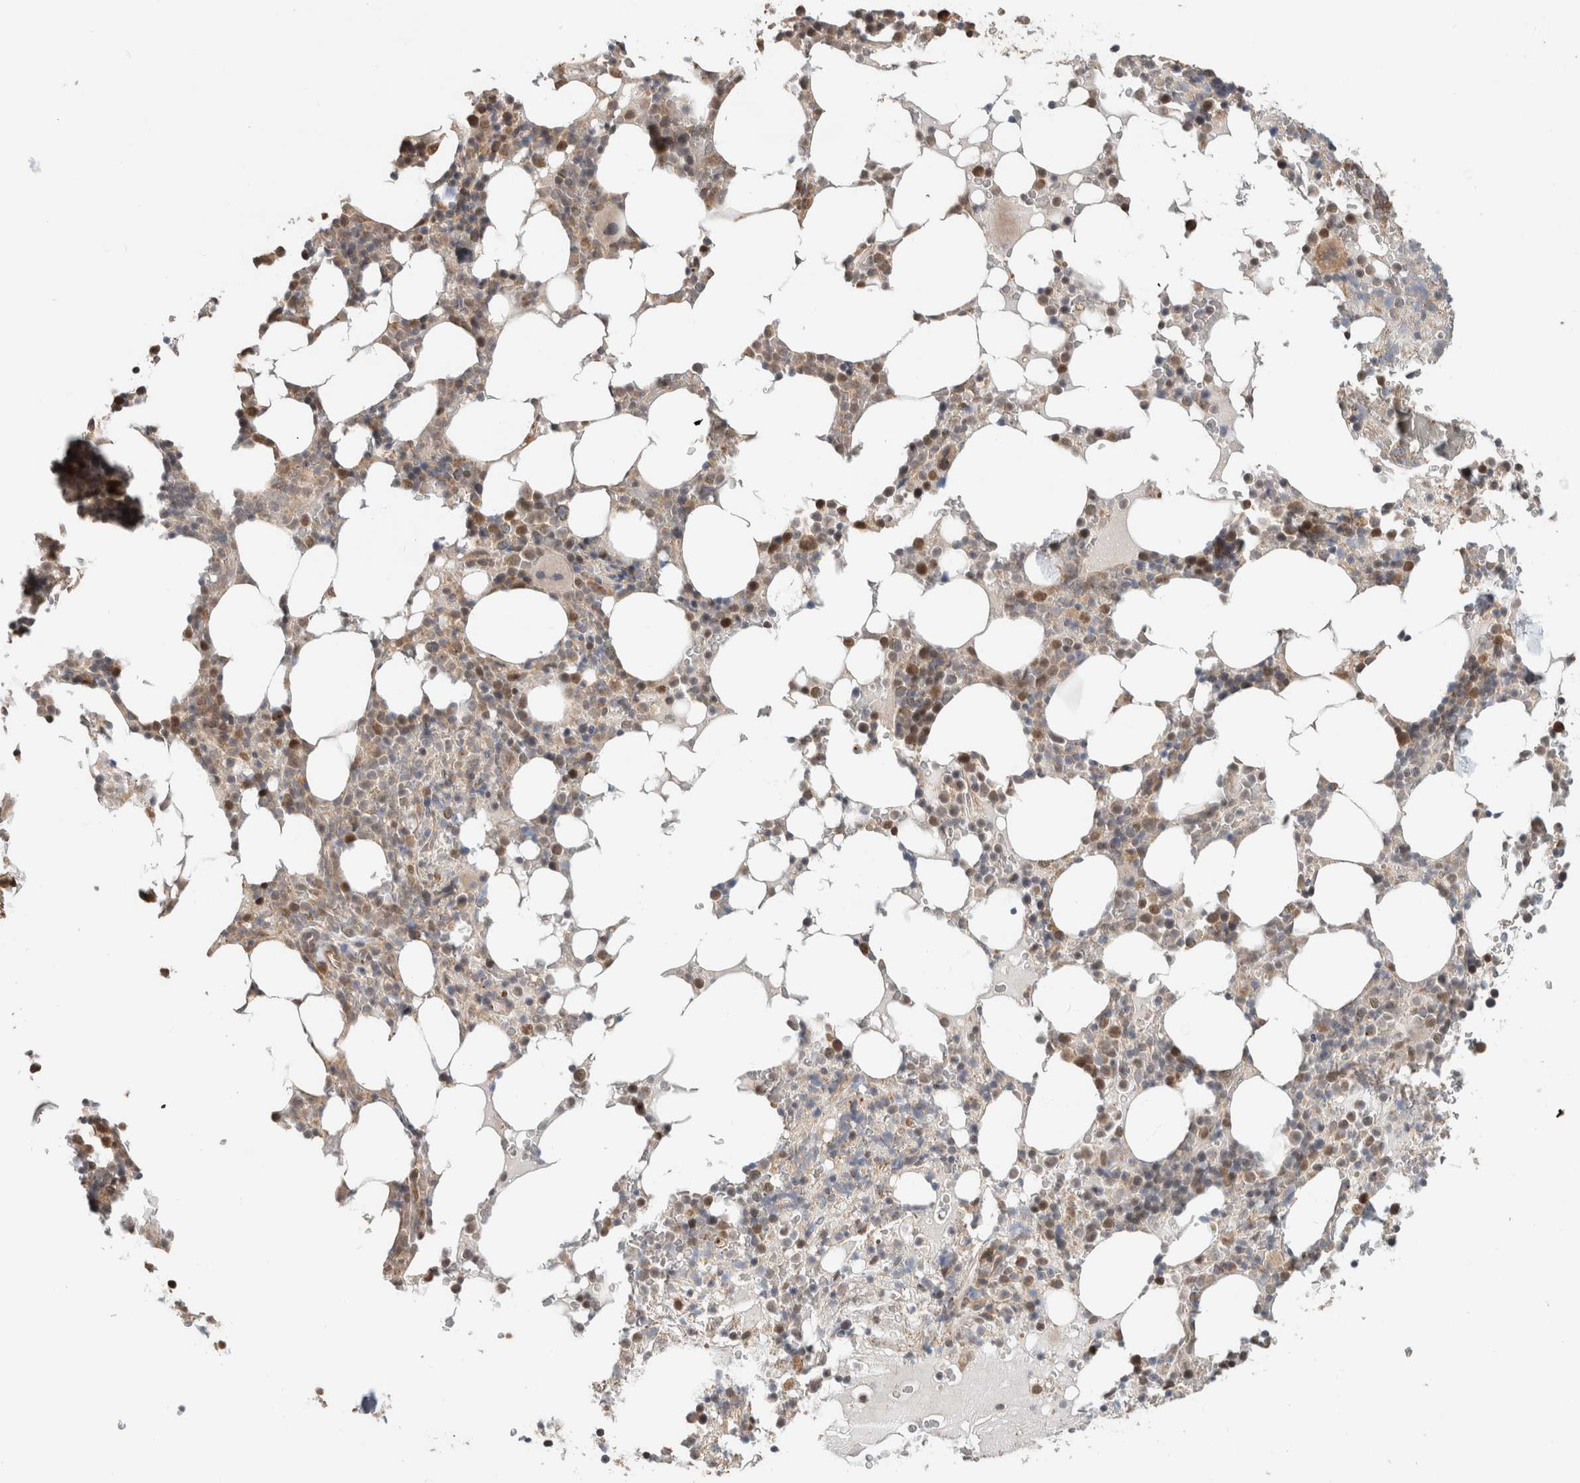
{"staining": {"intensity": "moderate", "quantity": "25%-75%", "location": "cytoplasmic/membranous,nuclear"}, "tissue": "bone marrow", "cell_type": "Hematopoietic cells", "image_type": "normal", "snomed": [{"axis": "morphology", "description": "Normal tissue, NOS"}, {"axis": "topography", "description": "Bone marrow"}], "caption": "Moderate cytoplasmic/membranous,nuclear staining for a protein is appreciated in approximately 25%-75% of hematopoietic cells of normal bone marrow using immunohistochemistry (IHC).", "gene": "GINS4", "patient": {"sex": "male", "age": 58}}